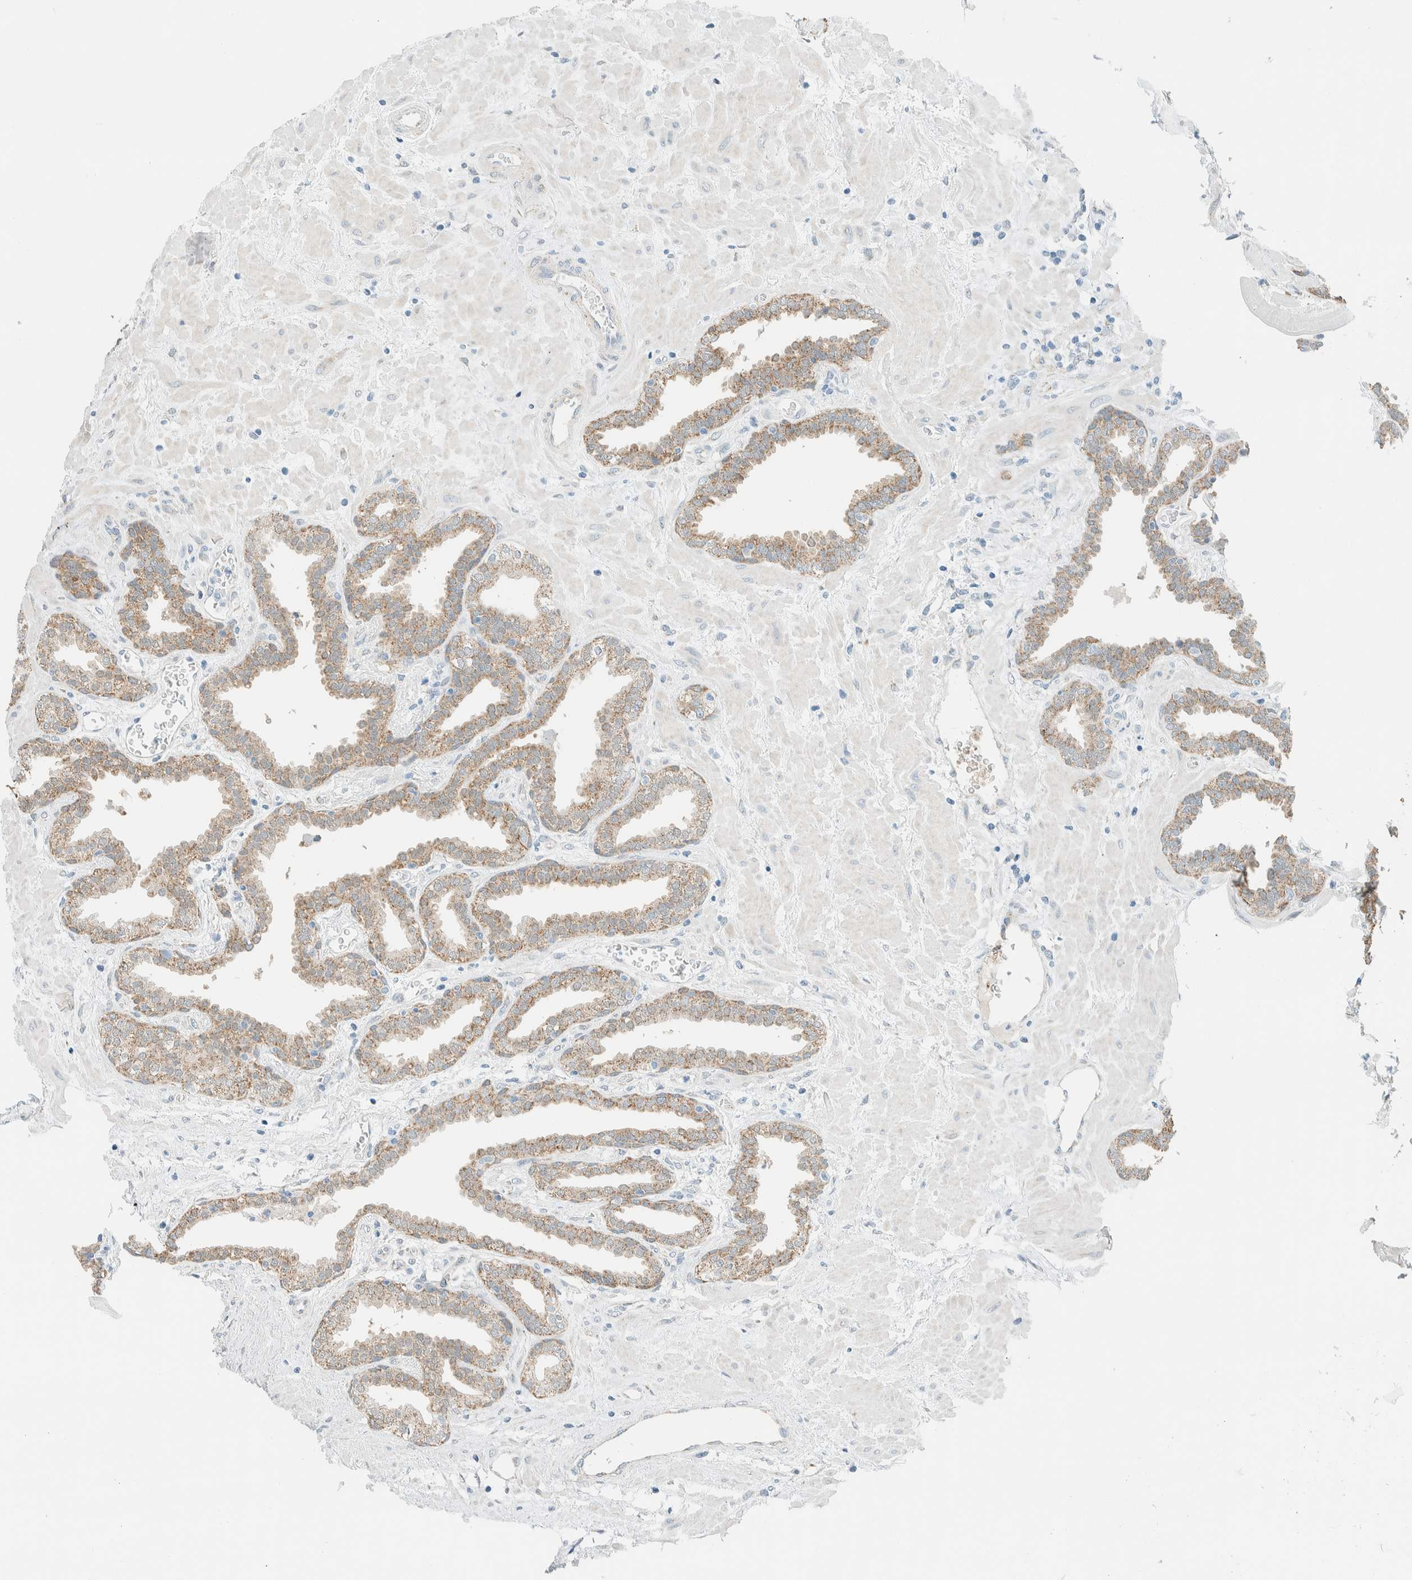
{"staining": {"intensity": "moderate", "quantity": ">75%", "location": "cytoplasmic/membranous"}, "tissue": "prostate", "cell_type": "Glandular cells", "image_type": "normal", "snomed": [{"axis": "morphology", "description": "Normal tissue, NOS"}, {"axis": "topography", "description": "Prostate"}], "caption": "Protein staining by IHC shows moderate cytoplasmic/membranous staining in approximately >75% of glandular cells in benign prostate. Ihc stains the protein in brown and the nuclei are stained blue.", "gene": "ALDH7A1", "patient": {"sex": "male", "age": 51}}